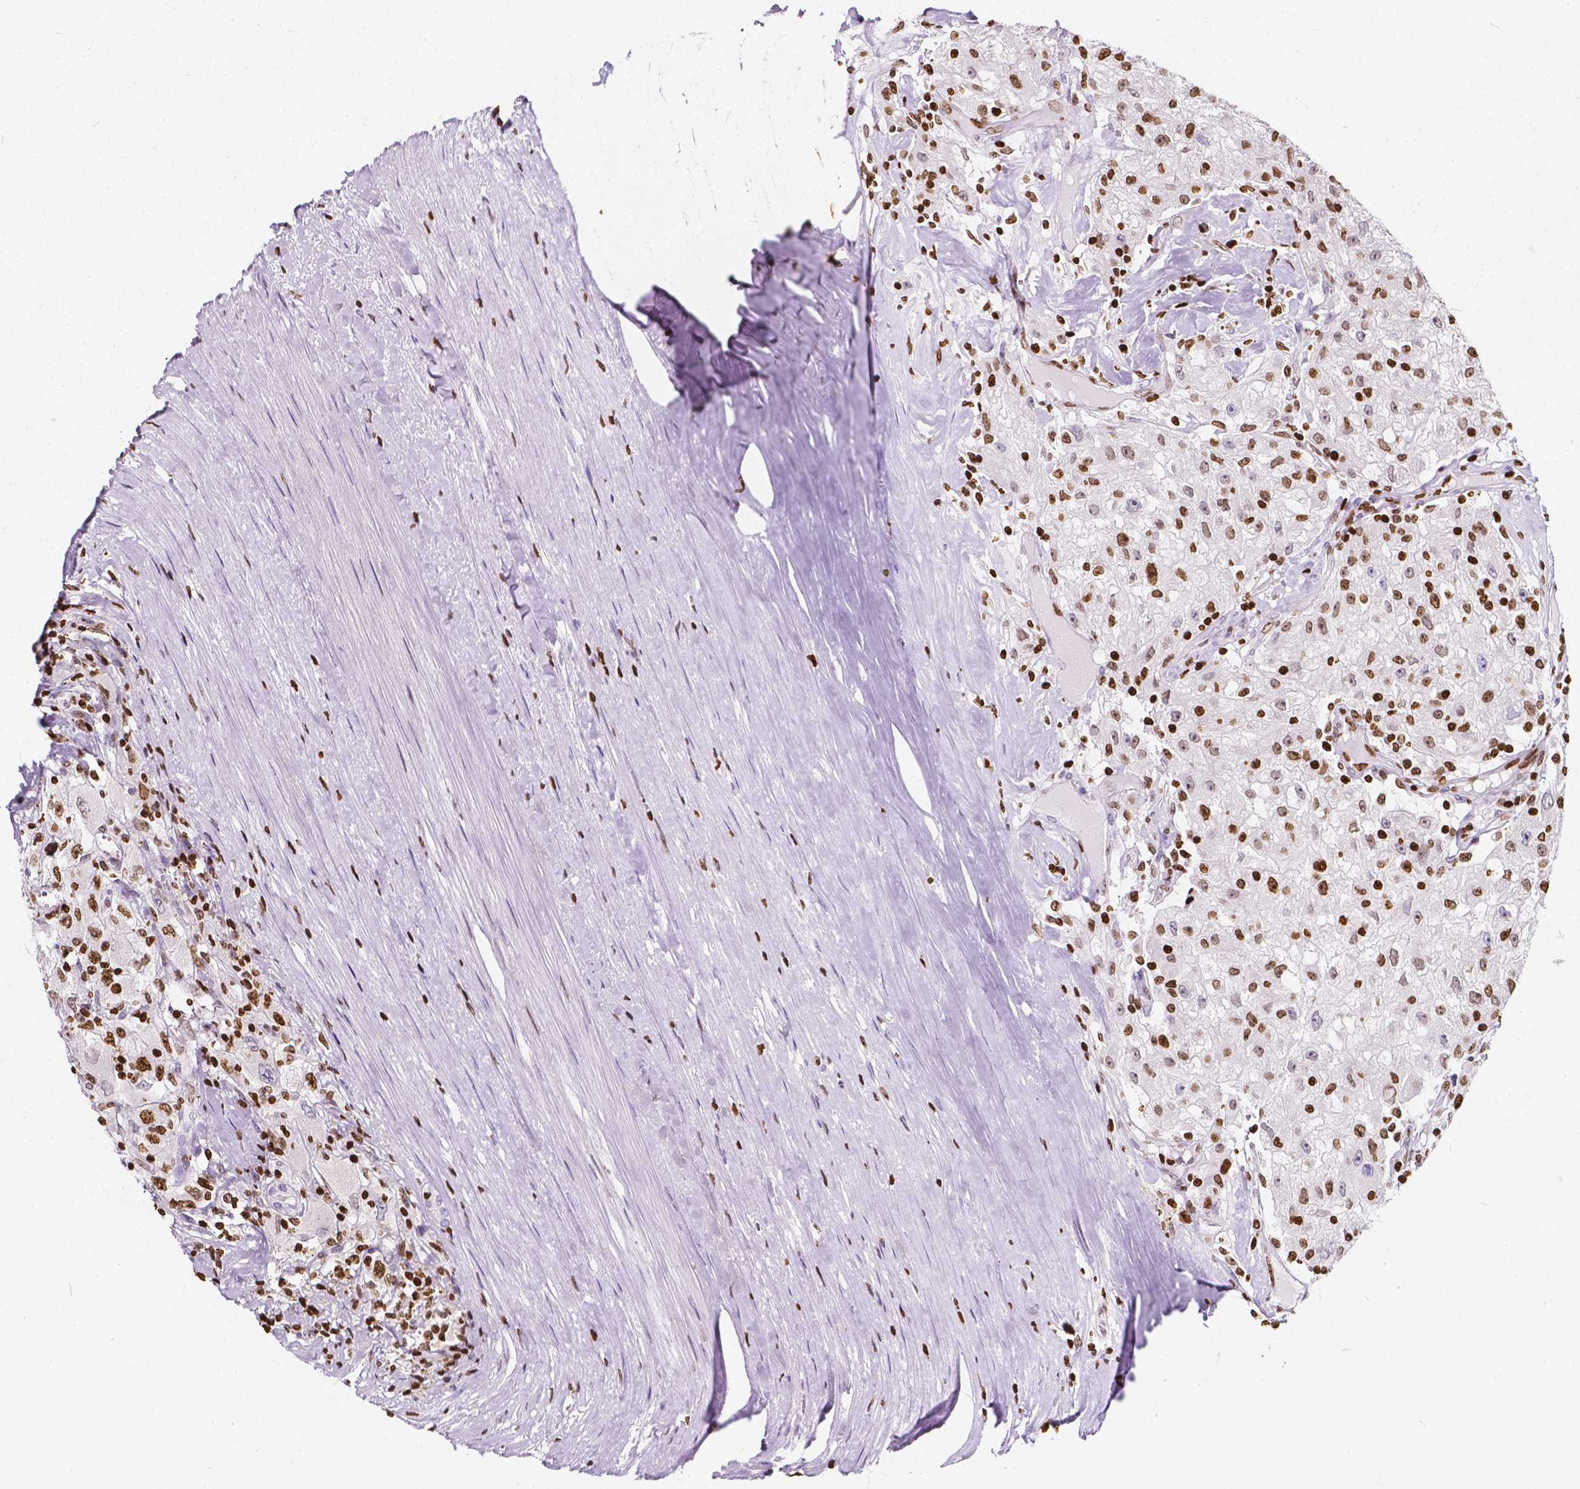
{"staining": {"intensity": "strong", "quantity": ">75%", "location": "nuclear"}, "tissue": "renal cancer", "cell_type": "Tumor cells", "image_type": "cancer", "snomed": [{"axis": "morphology", "description": "Adenocarcinoma, NOS"}, {"axis": "topography", "description": "Kidney"}], "caption": "This micrograph exhibits IHC staining of human renal cancer (adenocarcinoma), with high strong nuclear staining in about >75% of tumor cells.", "gene": "CBY3", "patient": {"sex": "female", "age": 67}}